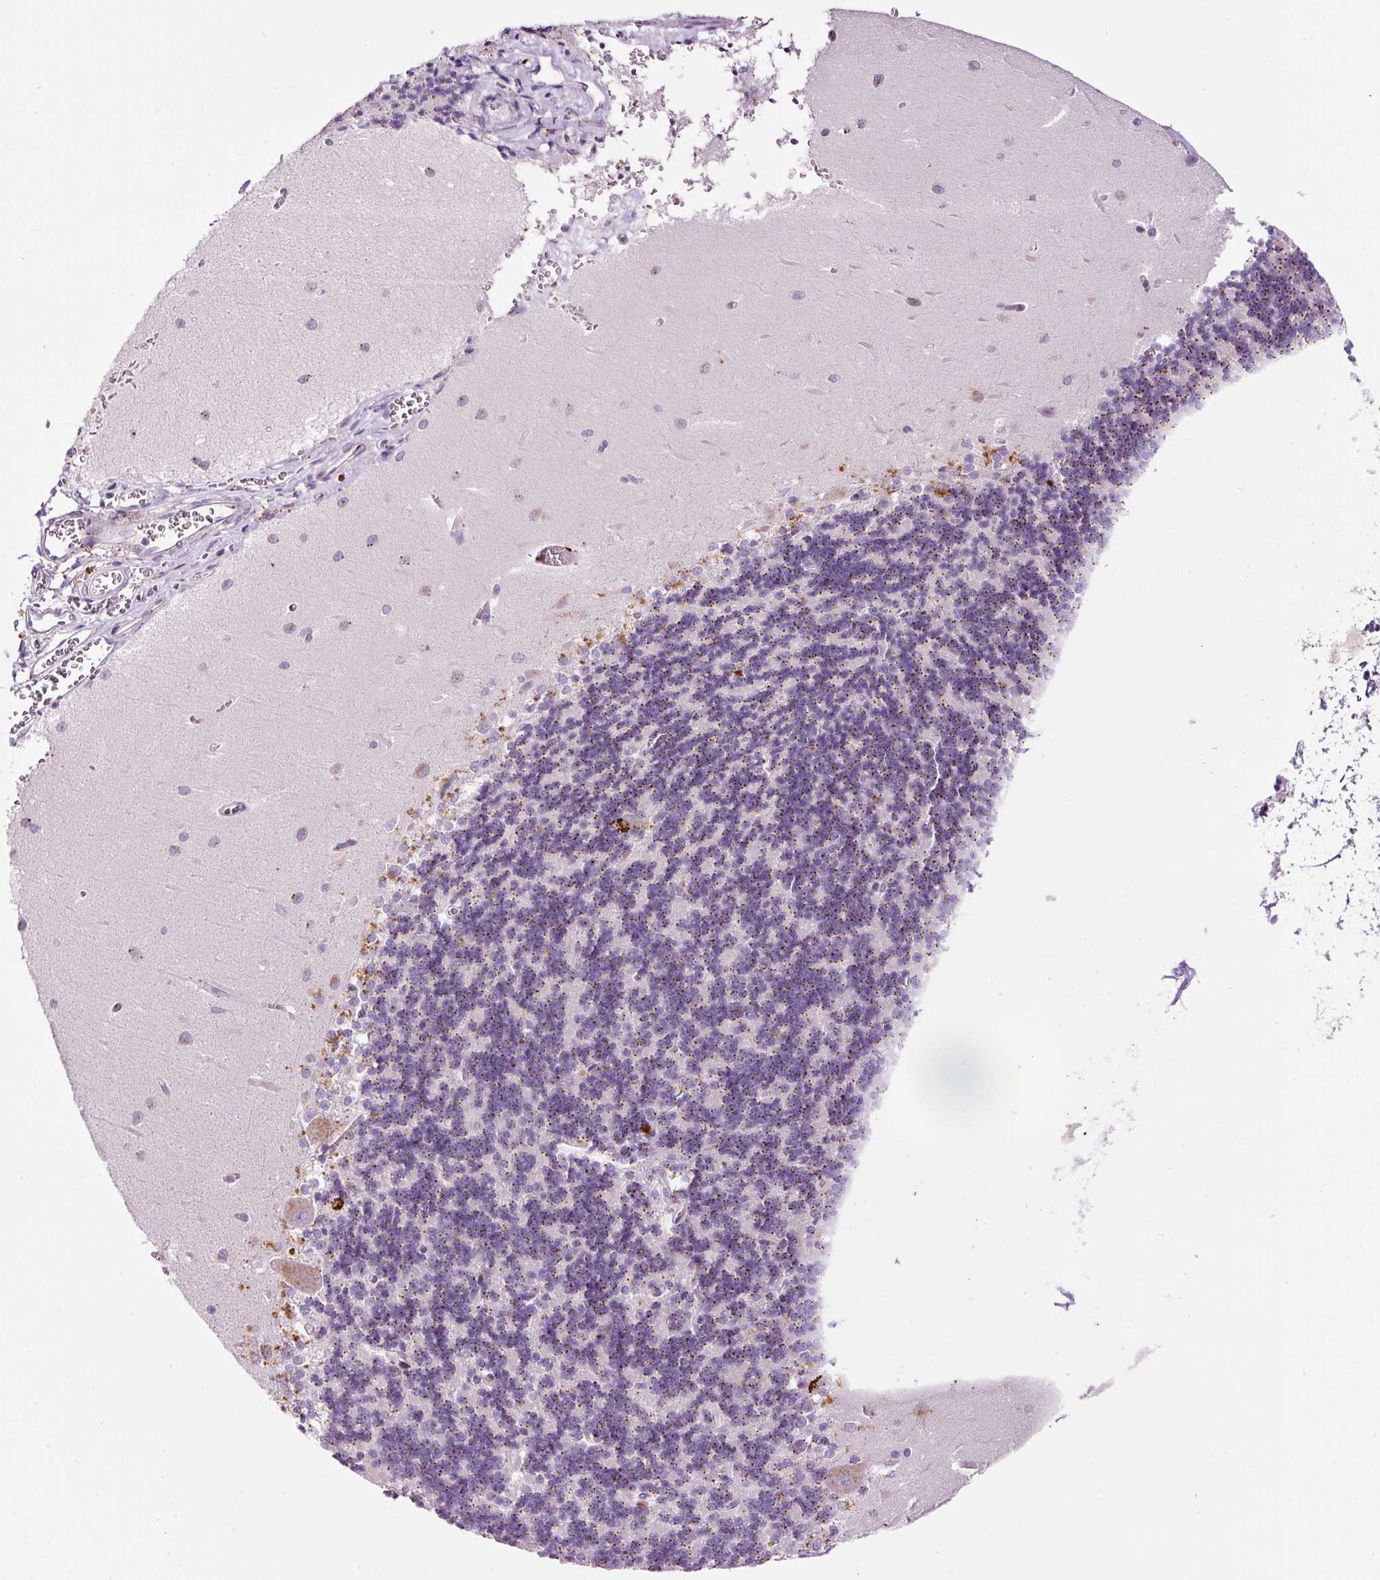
{"staining": {"intensity": "moderate", "quantity": "25%-75%", "location": "cytoplasmic/membranous"}, "tissue": "cerebellum", "cell_type": "Cells in granular layer", "image_type": "normal", "snomed": [{"axis": "morphology", "description": "Normal tissue, NOS"}, {"axis": "topography", "description": "Cerebellum"}], "caption": "Protein expression analysis of unremarkable human cerebellum reveals moderate cytoplasmic/membranous positivity in approximately 25%-75% of cells in granular layer.", "gene": "ZNF639", "patient": {"sex": "male", "age": 37}}